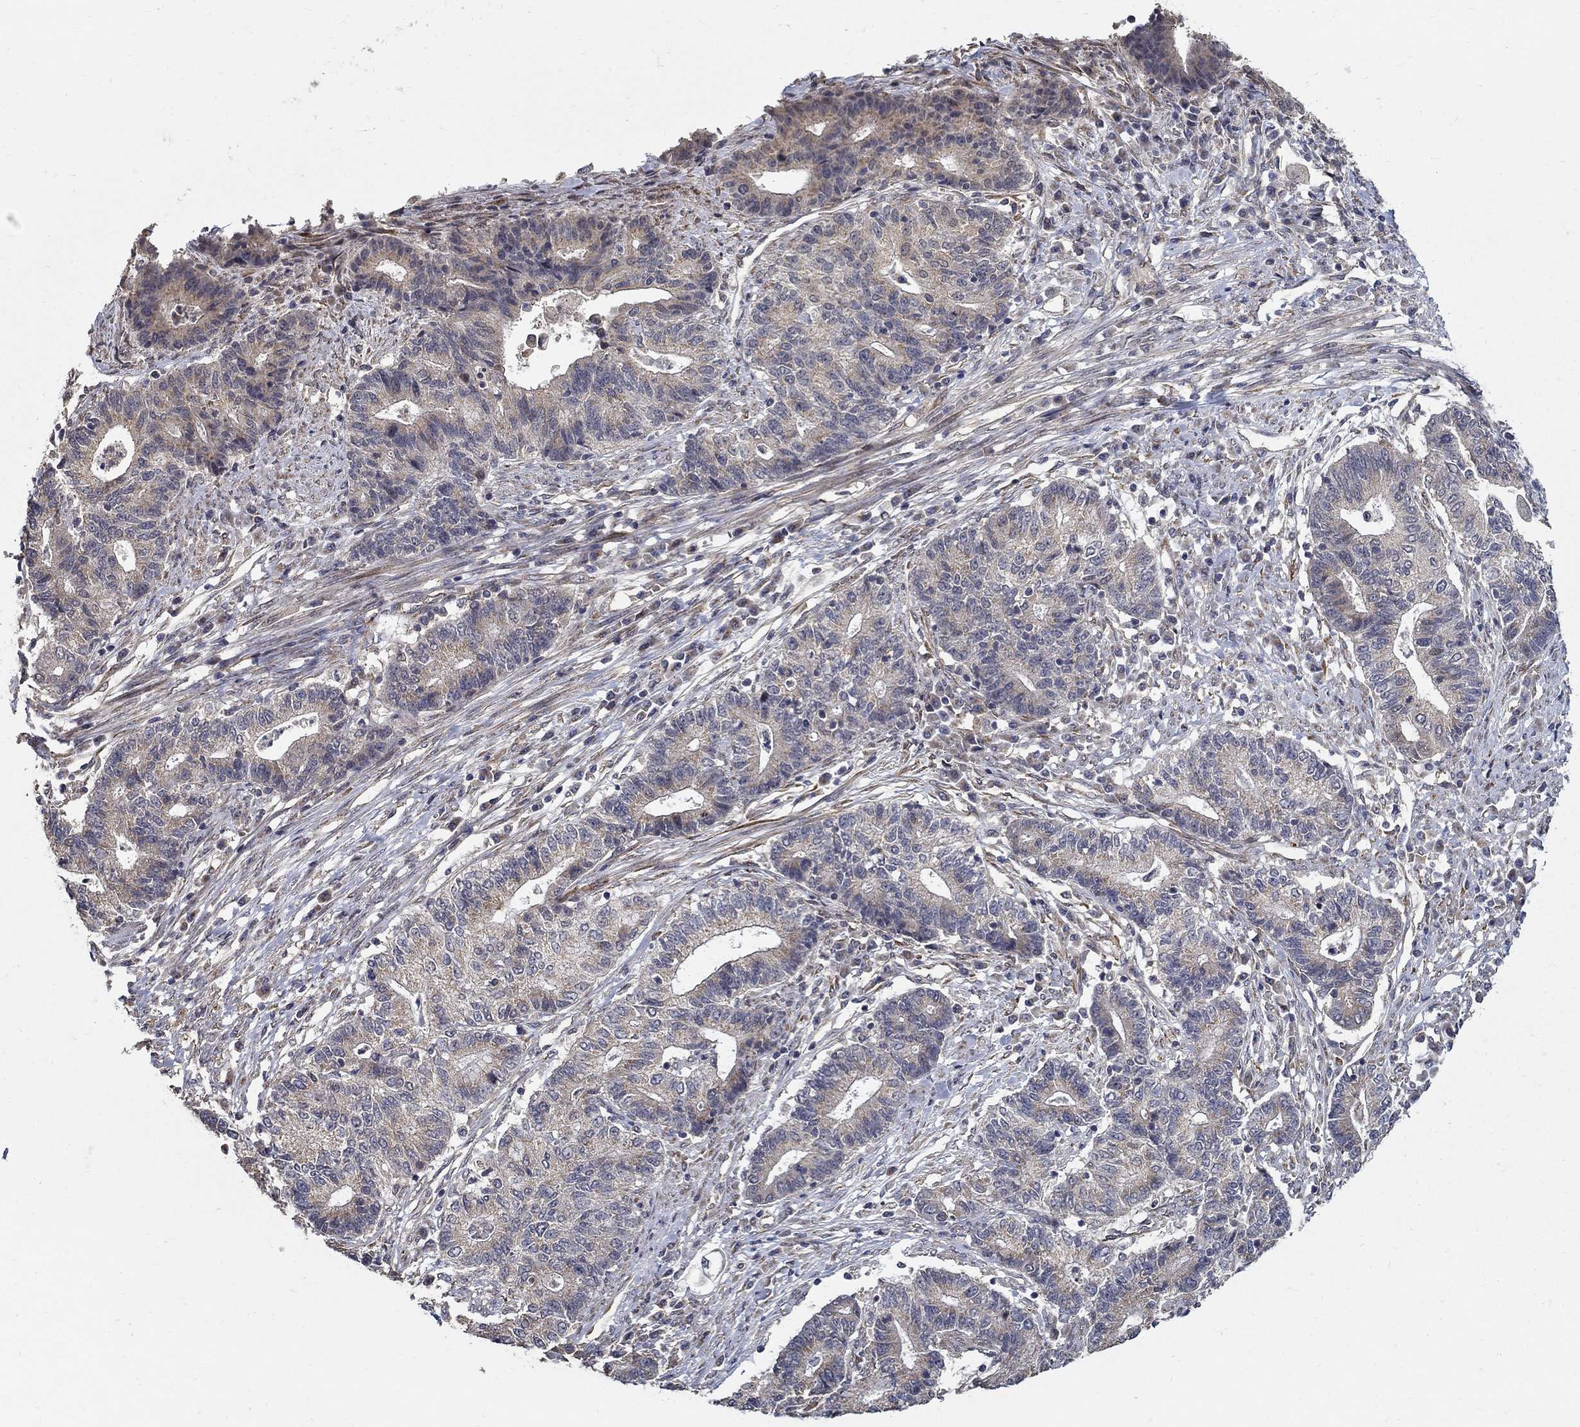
{"staining": {"intensity": "weak", "quantity": "25%-75%", "location": "cytoplasmic/membranous"}, "tissue": "endometrial cancer", "cell_type": "Tumor cells", "image_type": "cancer", "snomed": [{"axis": "morphology", "description": "Adenocarcinoma, NOS"}, {"axis": "topography", "description": "Uterus"}, {"axis": "topography", "description": "Endometrium"}], "caption": "Weak cytoplasmic/membranous protein expression is appreciated in approximately 25%-75% of tumor cells in endometrial cancer. The staining is performed using DAB brown chromogen to label protein expression. The nuclei are counter-stained blue using hematoxylin.", "gene": "ZNF594", "patient": {"sex": "female", "age": 54}}